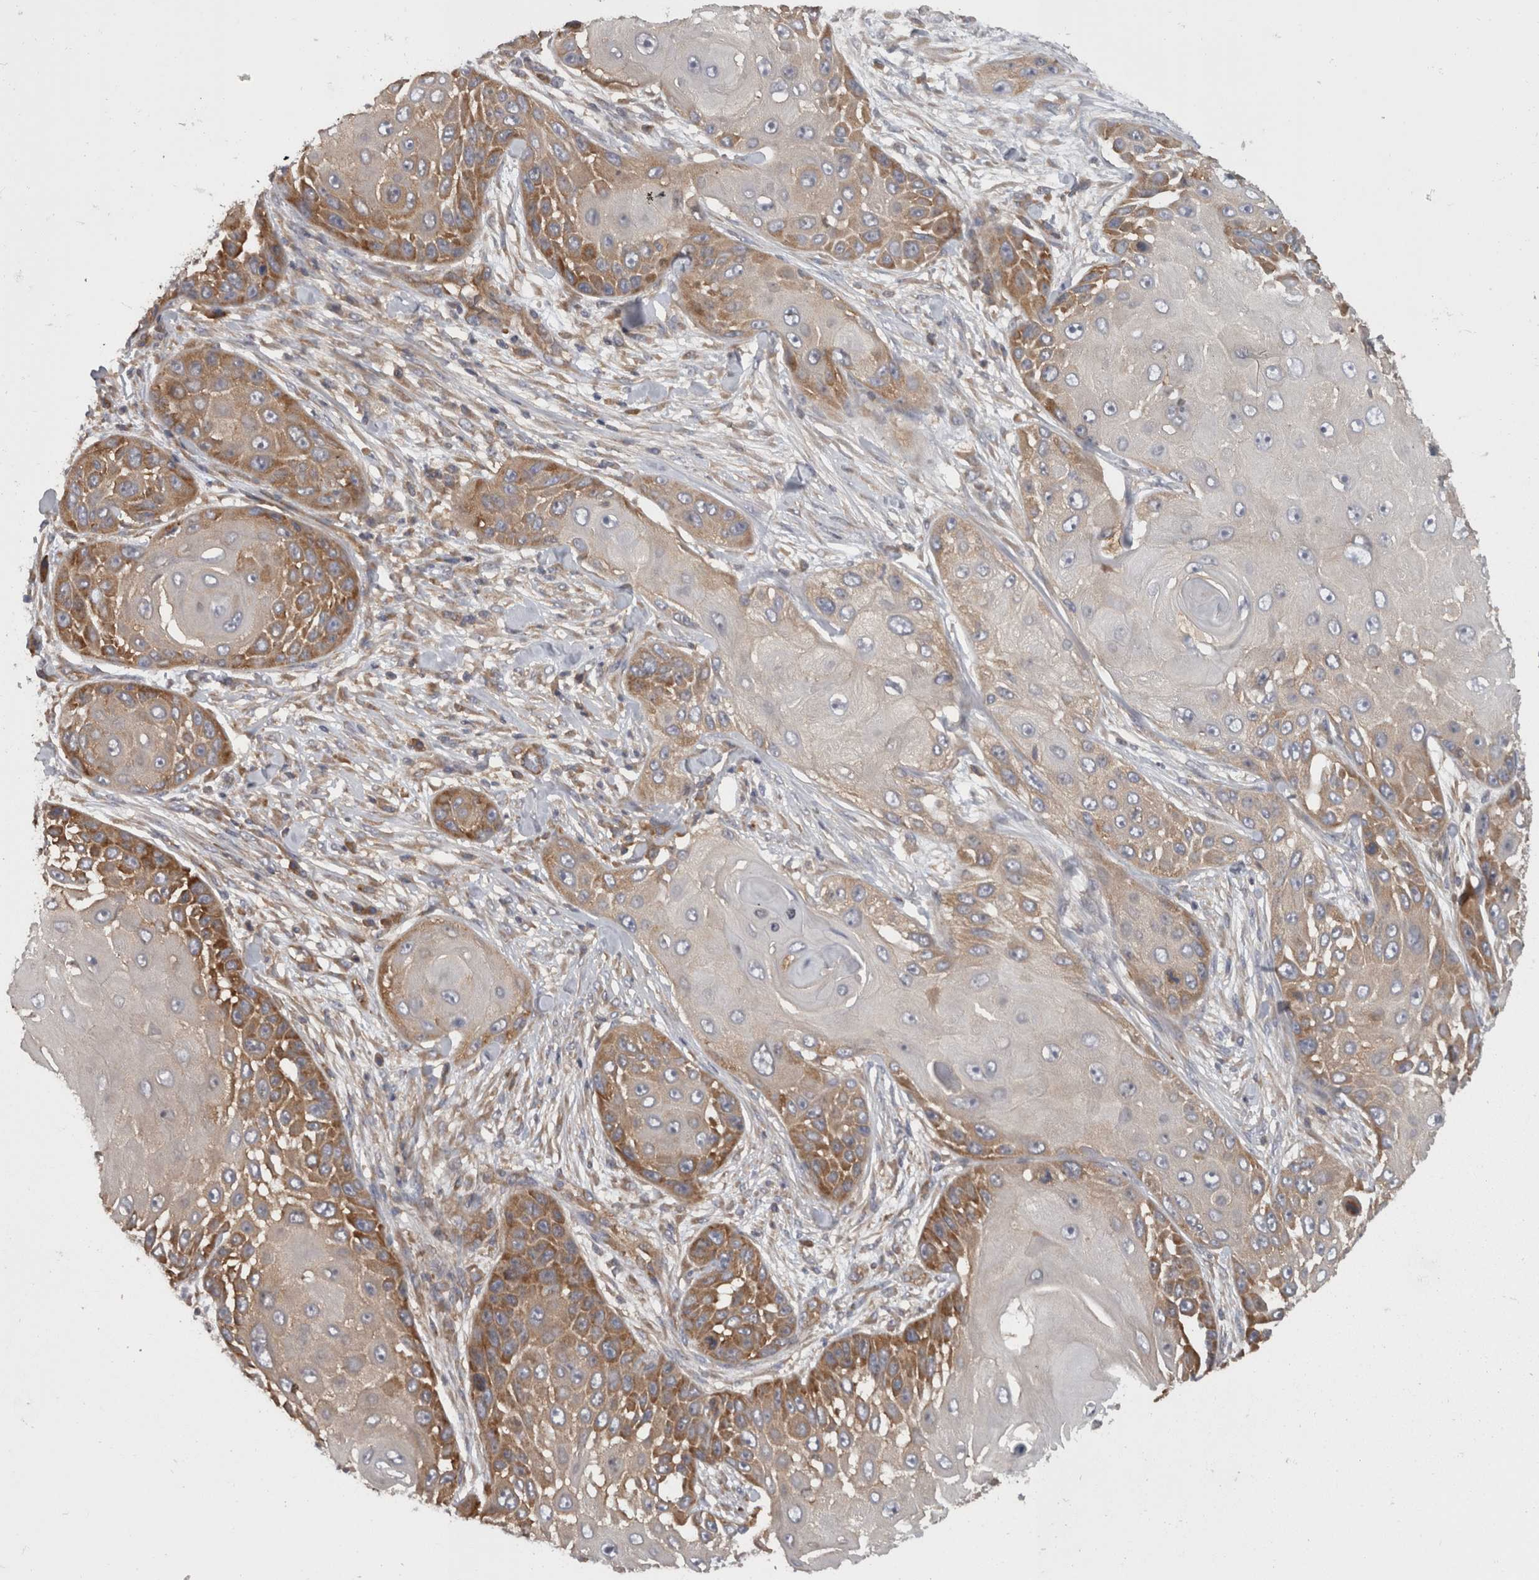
{"staining": {"intensity": "moderate", "quantity": ">75%", "location": "cytoplasmic/membranous"}, "tissue": "skin cancer", "cell_type": "Tumor cells", "image_type": "cancer", "snomed": [{"axis": "morphology", "description": "Squamous cell carcinoma, NOS"}, {"axis": "topography", "description": "Skin"}], "caption": "Skin cancer stained with DAB IHC demonstrates medium levels of moderate cytoplasmic/membranous staining in approximately >75% of tumor cells.", "gene": "SMCR8", "patient": {"sex": "female", "age": 44}}